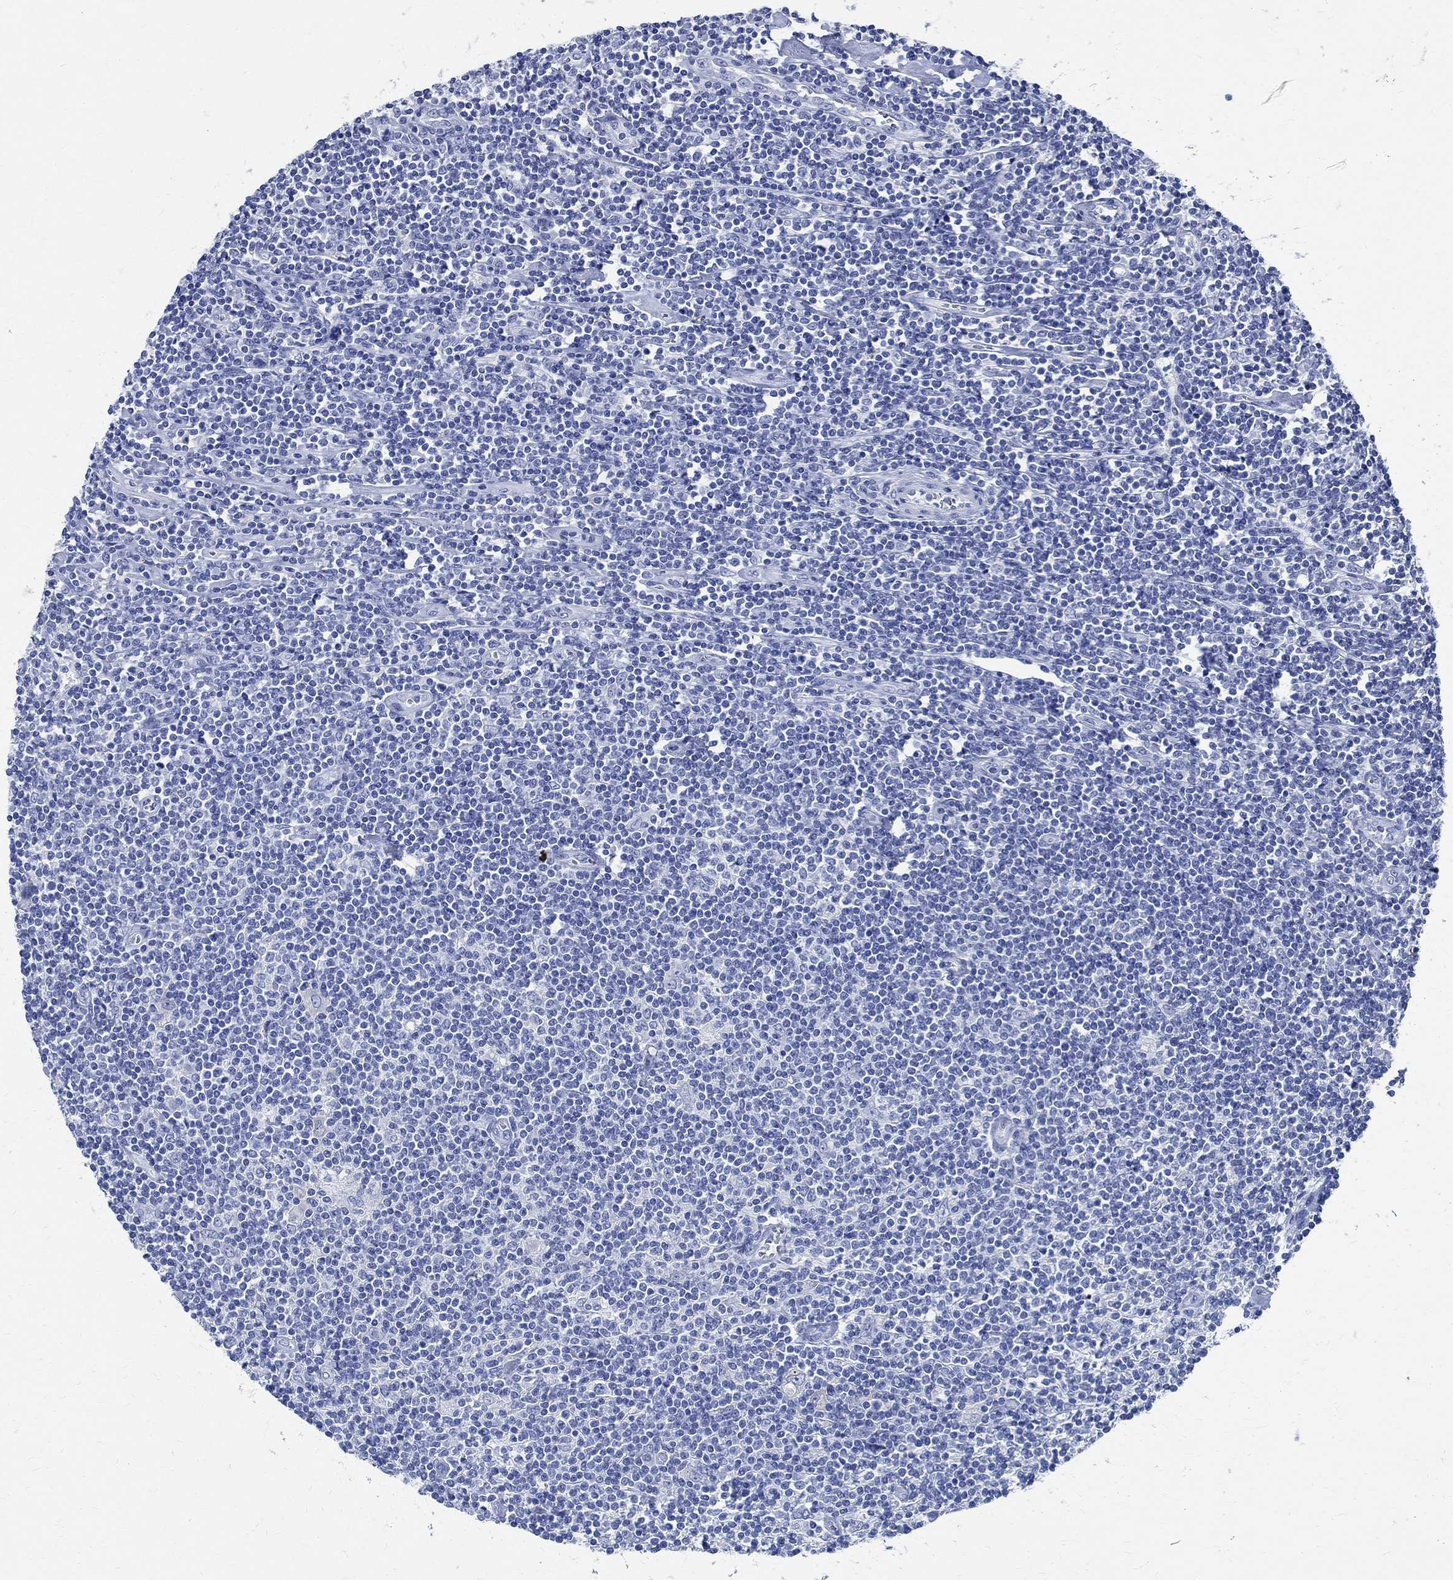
{"staining": {"intensity": "negative", "quantity": "none", "location": "none"}, "tissue": "lymphoma", "cell_type": "Tumor cells", "image_type": "cancer", "snomed": [{"axis": "morphology", "description": "Hodgkin's disease, NOS"}, {"axis": "topography", "description": "Lymph node"}], "caption": "Lymphoma stained for a protein using immunohistochemistry (IHC) reveals no staining tumor cells.", "gene": "TMEM221", "patient": {"sex": "male", "age": 40}}